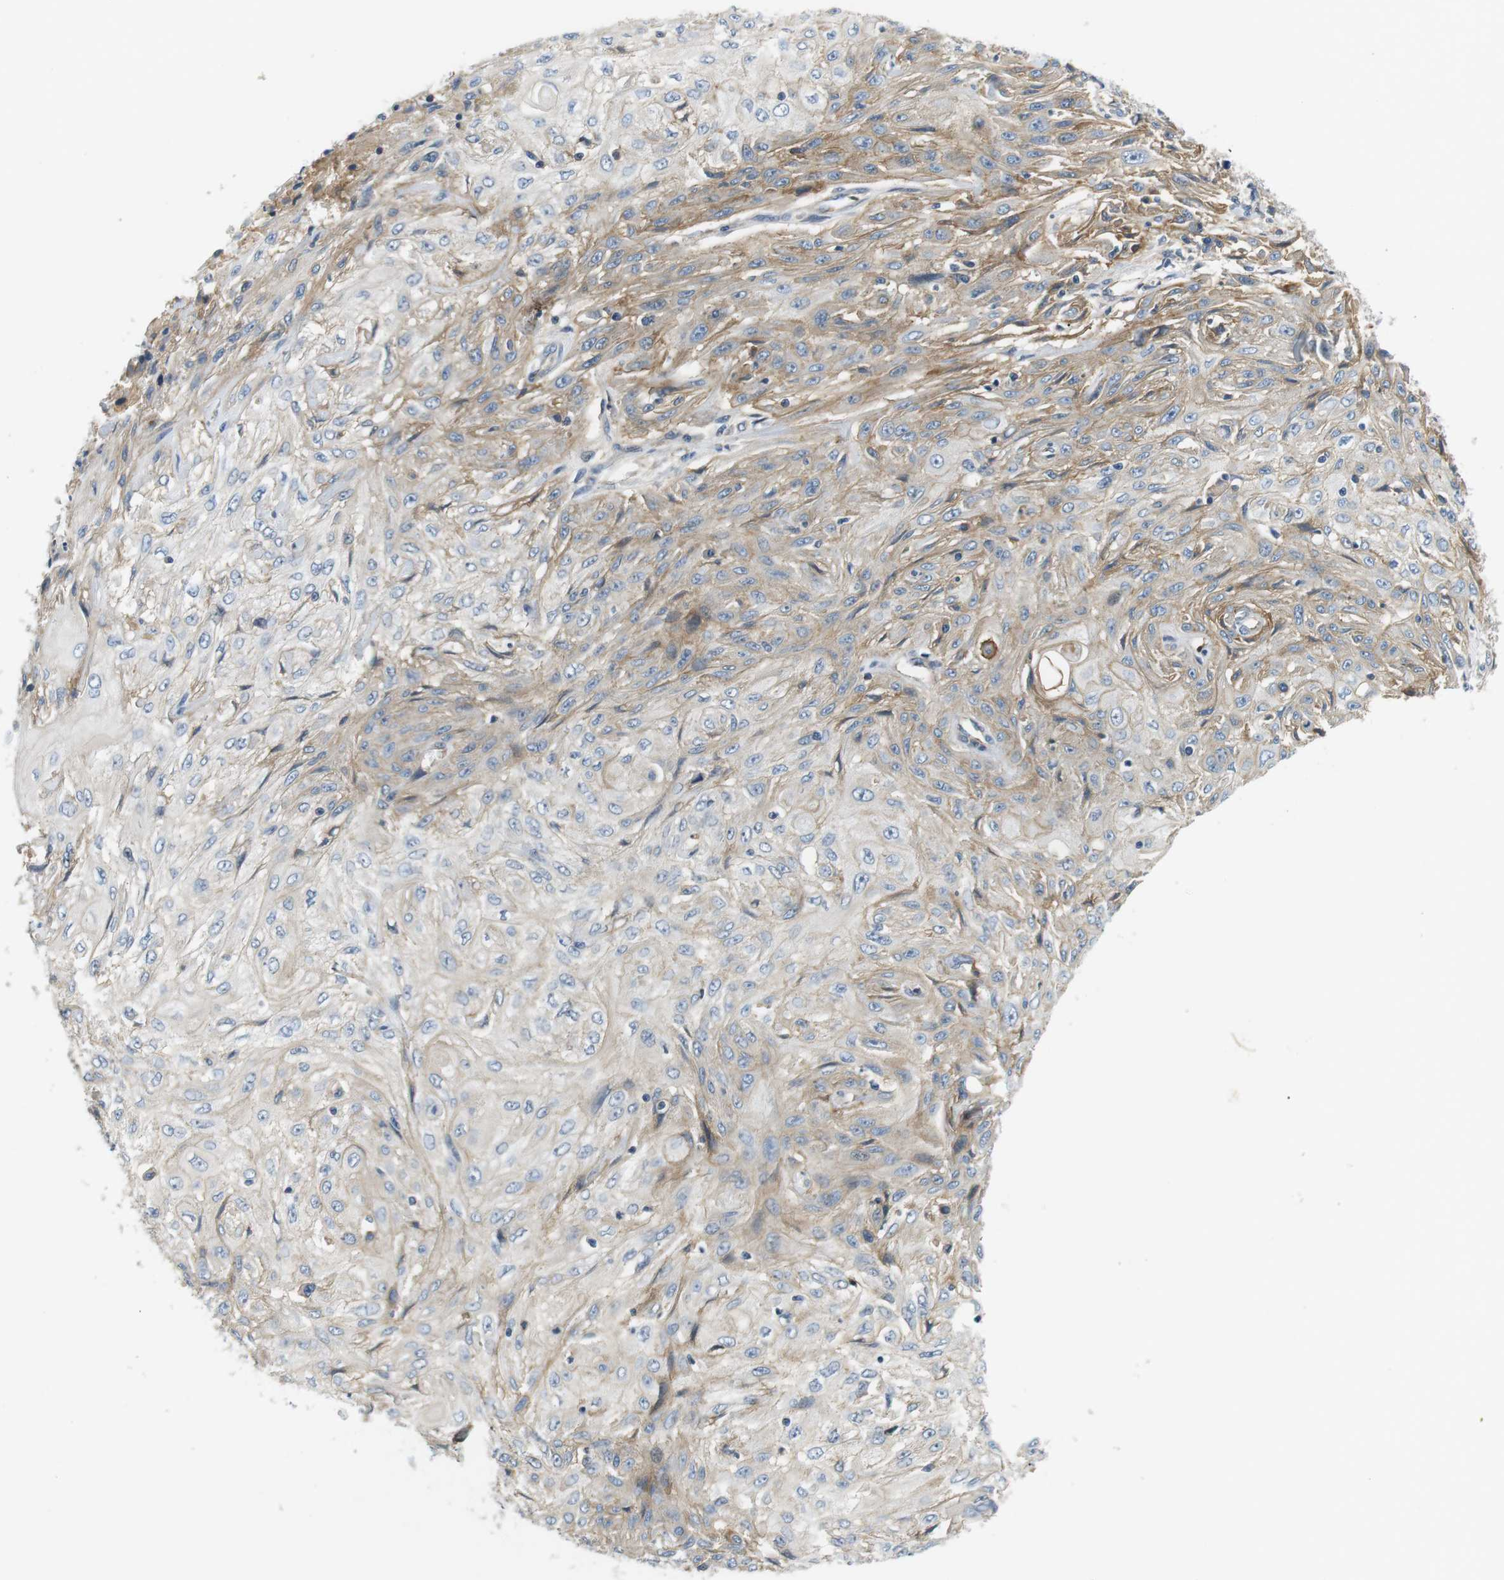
{"staining": {"intensity": "weak", "quantity": "25%-75%", "location": "cytoplasmic/membranous"}, "tissue": "skin cancer", "cell_type": "Tumor cells", "image_type": "cancer", "snomed": [{"axis": "morphology", "description": "Squamous cell carcinoma, NOS"}, {"axis": "topography", "description": "Skin"}], "caption": "Human skin cancer stained for a protein (brown) demonstrates weak cytoplasmic/membranous positive positivity in approximately 25%-75% of tumor cells.", "gene": "SLC30A1", "patient": {"sex": "male", "age": 75}}